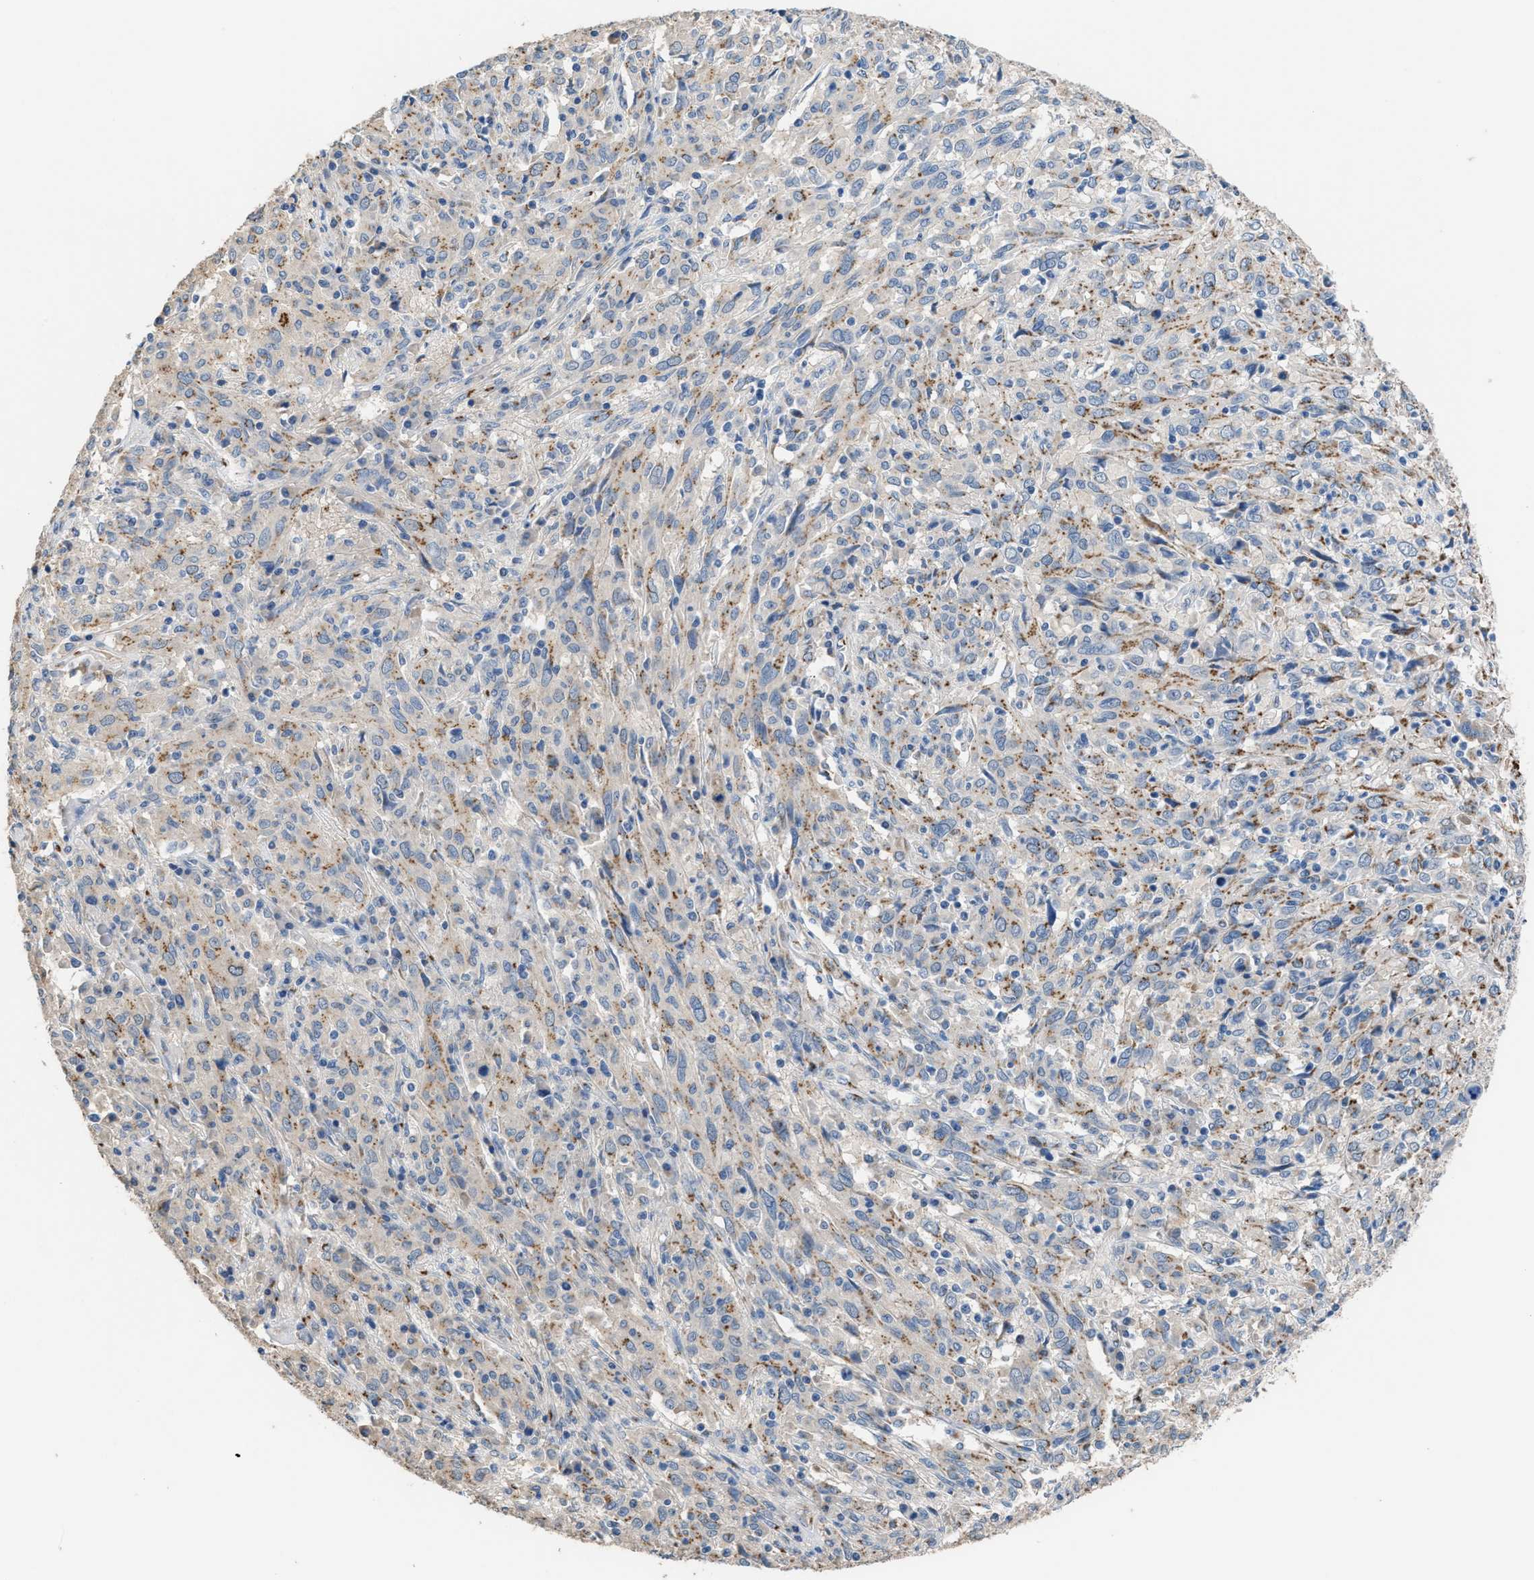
{"staining": {"intensity": "moderate", "quantity": ">75%", "location": "cytoplasmic/membranous"}, "tissue": "cervical cancer", "cell_type": "Tumor cells", "image_type": "cancer", "snomed": [{"axis": "morphology", "description": "Squamous cell carcinoma, NOS"}, {"axis": "topography", "description": "Cervix"}], "caption": "This micrograph shows immunohistochemistry (IHC) staining of cervical cancer (squamous cell carcinoma), with medium moderate cytoplasmic/membranous positivity in about >75% of tumor cells.", "gene": "GOLM1", "patient": {"sex": "female", "age": 46}}